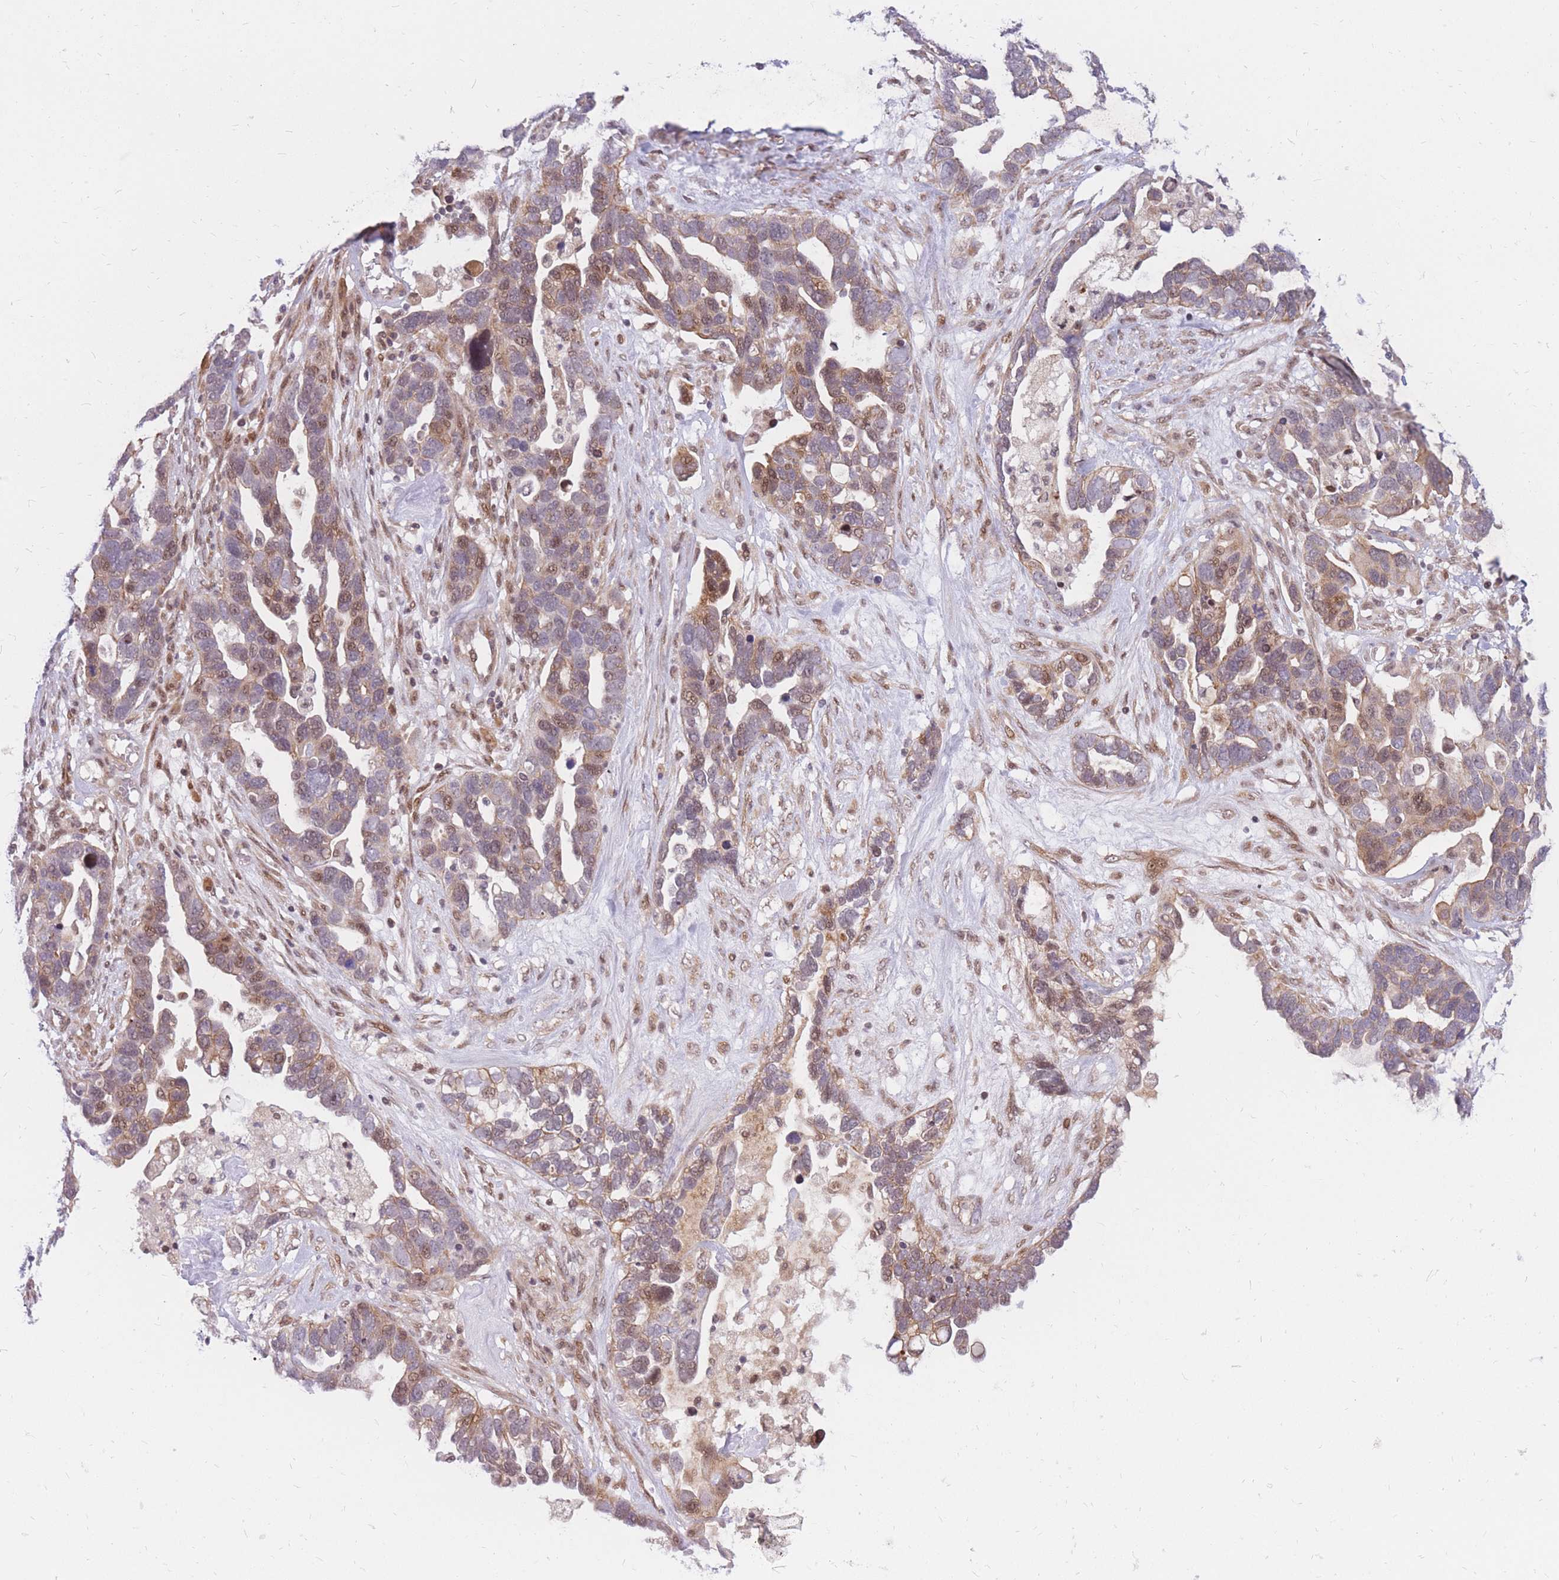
{"staining": {"intensity": "moderate", "quantity": "25%-75%", "location": "nuclear"}, "tissue": "ovarian cancer", "cell_type": "Tumor cells", "image_type": "cancer", "snomed": [{"axis": "morphology", "description": "Cystadenocarcinoma, serous, NOS"}, {"axis": "topography", "description": "Ovary"}], "caption": "Moderate nuclear positivity for a protein is identified in approximately 25%-75% of tumor cells of ovarian cancer using immunohistochemistry (IHC).", "gene": "ERICH6B", "patient": {"sex": "female", "age": 54}}